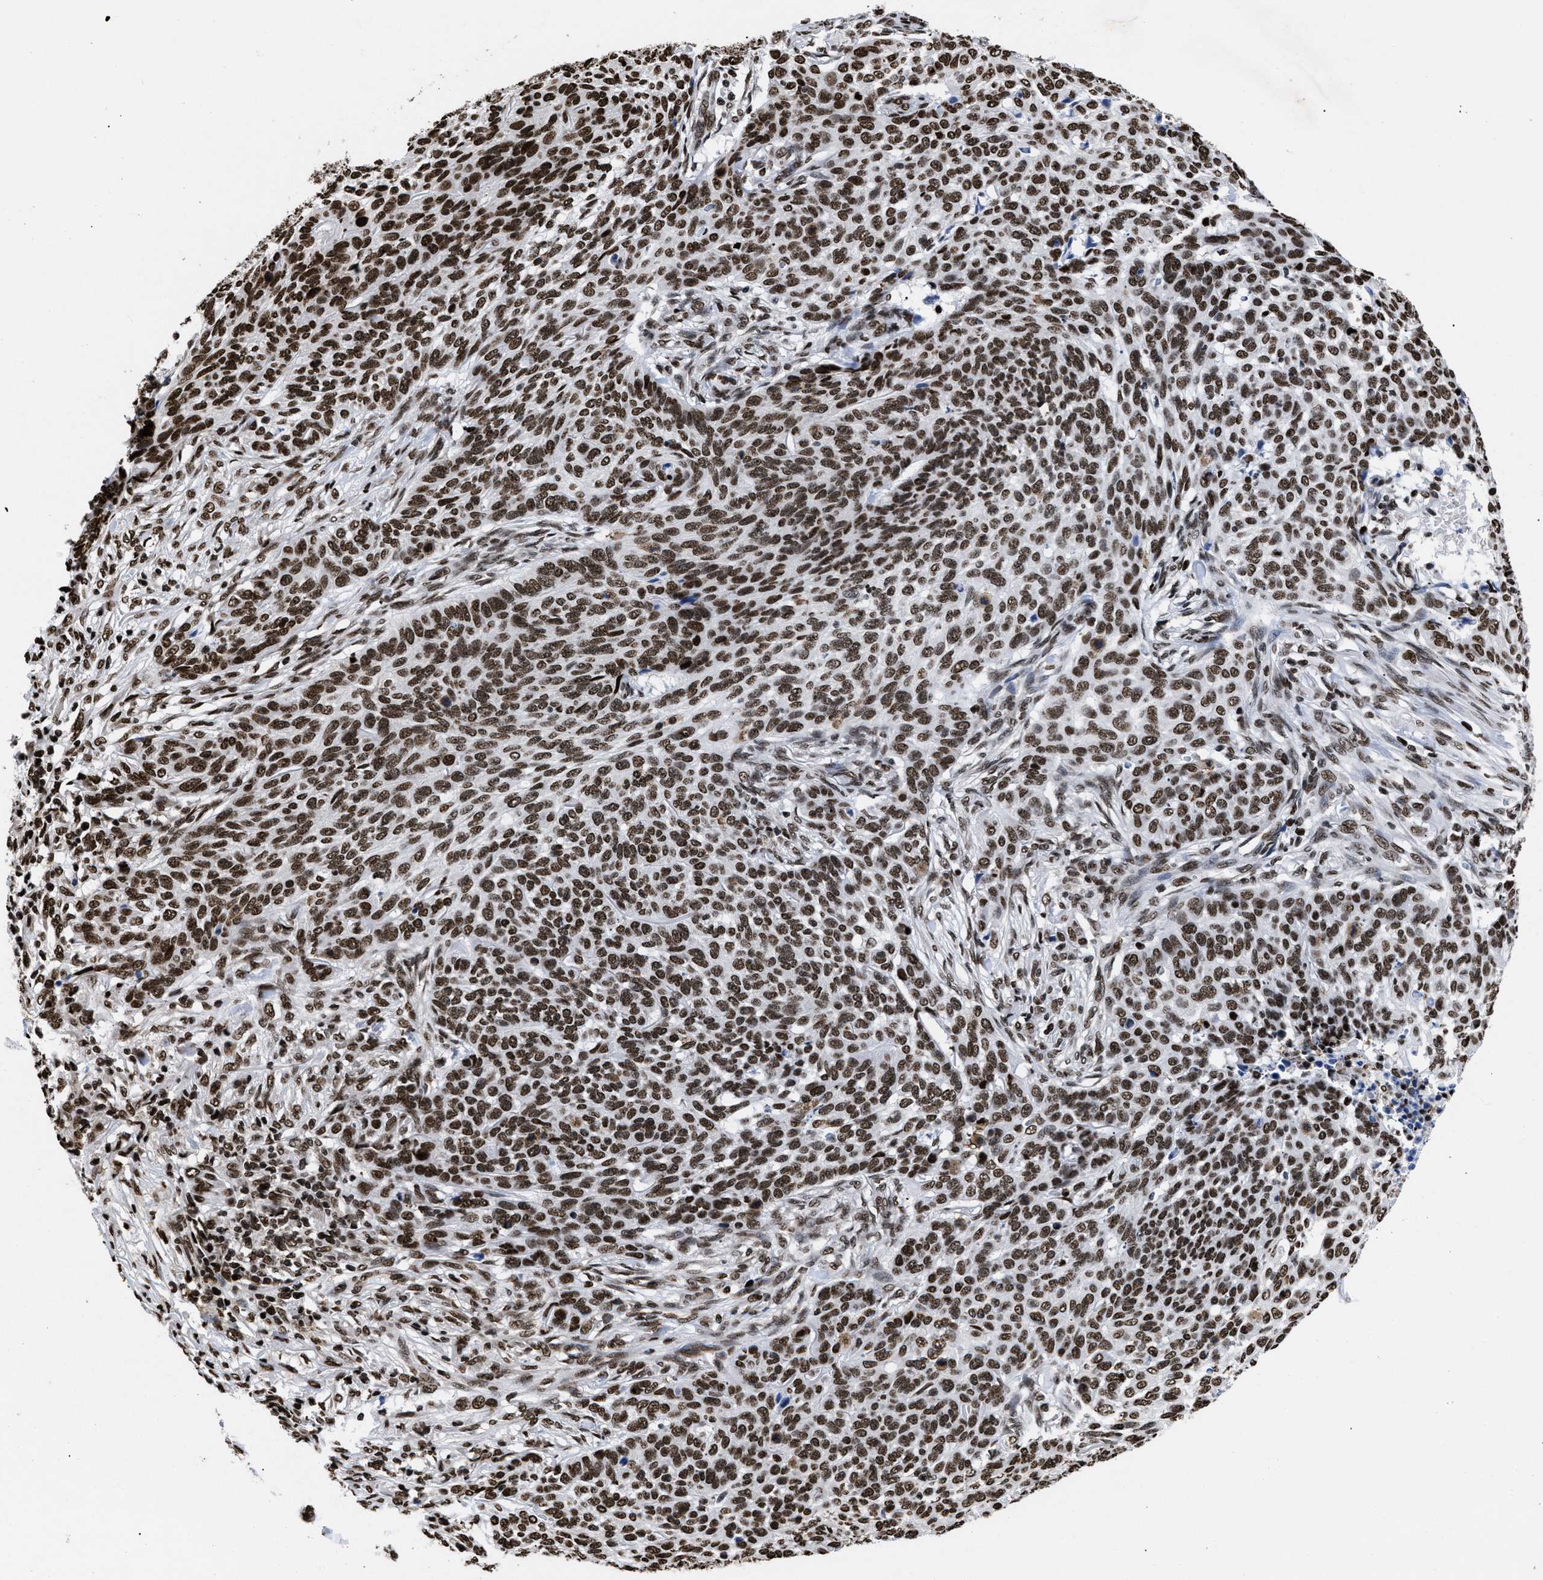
{"staining": {"intensity": "strong", "quantity": ">75%", "location": "nuclear"}, "tissue": "skin cancer", "cell_type": "Tumor cells", "image_type": "cancer", "snomed": [{"axis": "morphology", "description": "Basal cell carcinoma"}, {"axis": "topography", "description": "Skin"}], "caption": "Human basal cell carcinoma (skin) stained for a protein (brown) demonstrates strong nuclear positive expression in about >75% of tumor cells.", "gene": "CALHM3", "patient": {"sex": "male", "age": 85}}